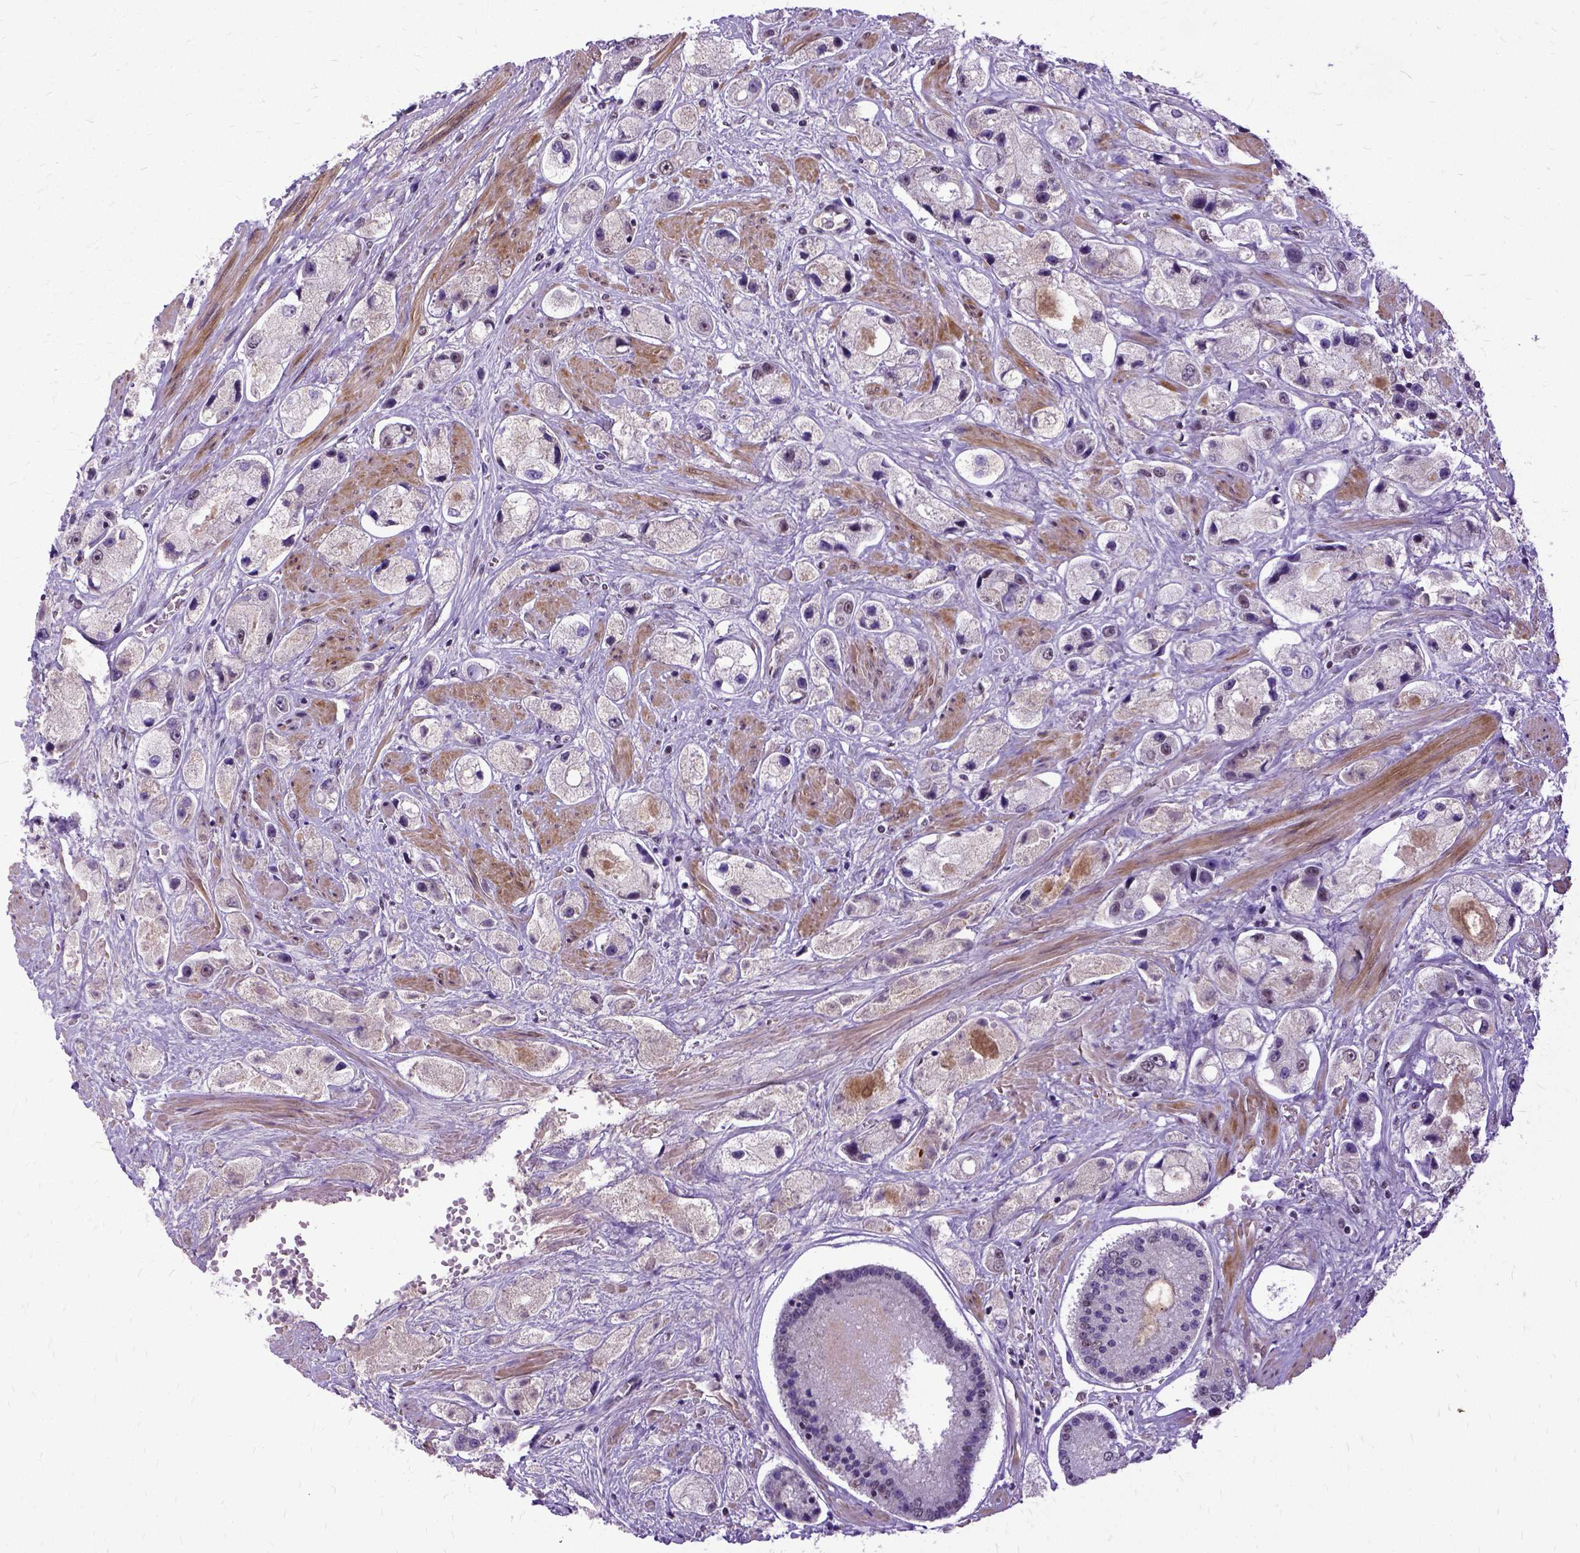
{"staining": {"intensity": "weak", "quantity": "<25%", "location": "nuclear"}, "tissue": "prostate cancer", "cell_type": "Tumor cells", "image_type": "cancer", "snomed": [{"axis": "morphology", "description": "Adenocarcinoma, High grade"}, {"axis": "topography", "description": "Prostate"}], "caption": "Tumor cells are negative for brown protein staining in prostate cancer. Brightfield microscopy of immunohistochemistry stained with DAB (3,3'-diaminobenzidine) (brown) and hematoxylin (blue), captured at high magnification.", "gene": "SETD1A", "patient": {"sex": "male", "age": 67}}